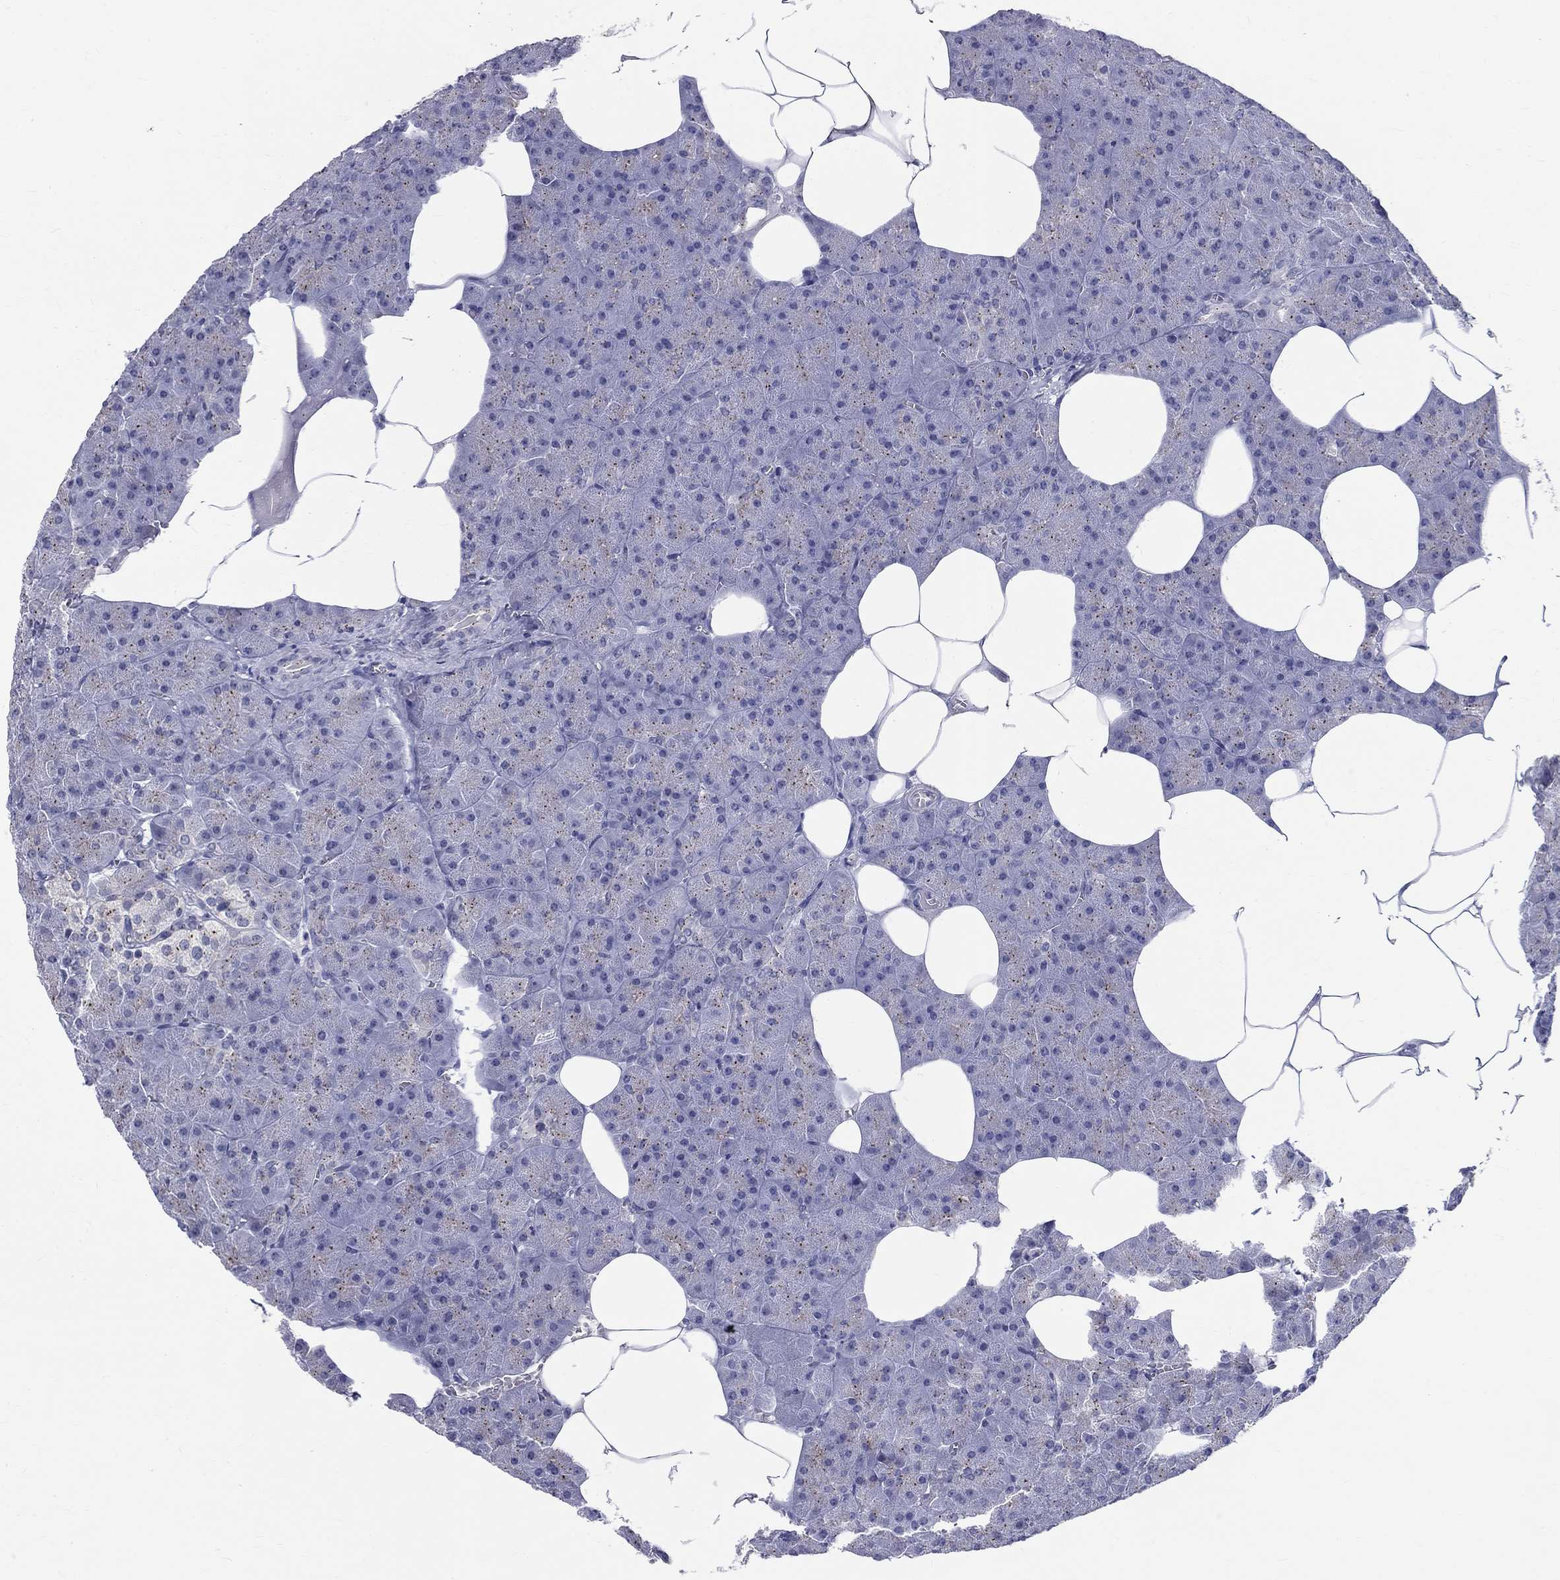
{"staining": {"intensity": "weak", "quantity": "25%-75%", "location": "cytoplasmic/membranous"}, "tissue": "pancreas", "cell_type": "Exocrine glandular cells", "image_type": "normal", "snomed": [{"axis": "morphology", "description": "Normal tissue, NOS"}, {"axis": "topography", "description": "Pancreas"}], "caption": "This histopathology image shows normal pancreas stained with IHC to label a protein in brown. The cytoplasmic/membranous of exocrine glandular cells show weak positivity for the protein. Nuclei are counter-stained blue.", "gene": "CEP43", "patient": {"sex": "male", "age": 61}}